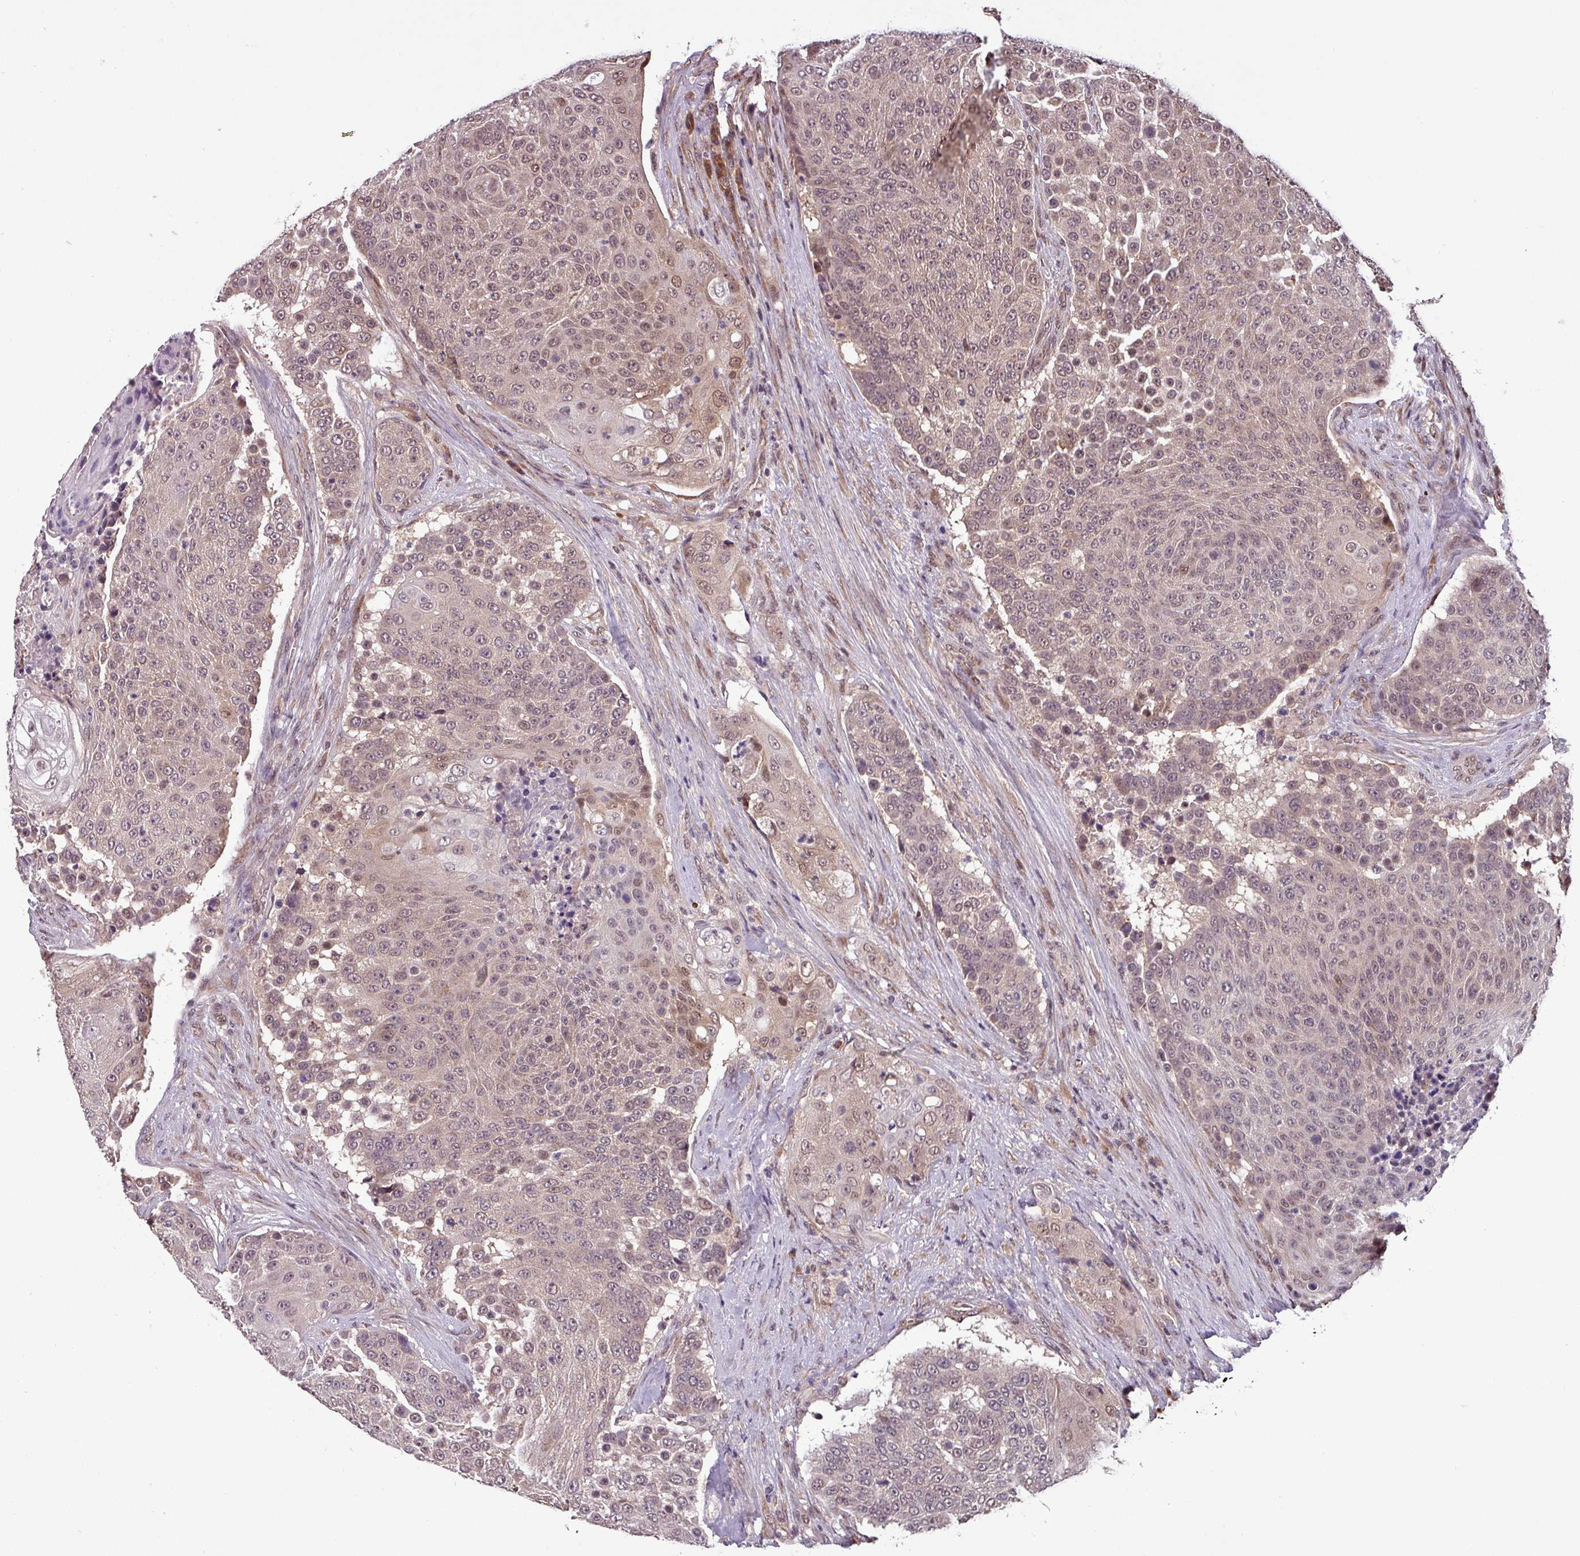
{"staining": {"intensity": "moderate", "quantity": "25%-75%", "location": "nuclear"}, "tissue": "urothelial cancer", "cell_type": "Tumor cells", "image_type": "cancer", "snomed": [{"axis": "morphology", "description": "Urothelial carcinoma, High grade"}, {"axis": "topography", "description": "Urinary bladder"}], "caption": "DAB immunohistochemical staining of human urothelial cancer shows moderate nuclear protein positivity in approximately 25%-75% of tumor cells. (DAB (3,3'-diaminobenzidine) IHC, brown staining for protein, blue staining for nuclei).", "gene": "NOB1", "patient": {"sex": "female", "age": 63}}